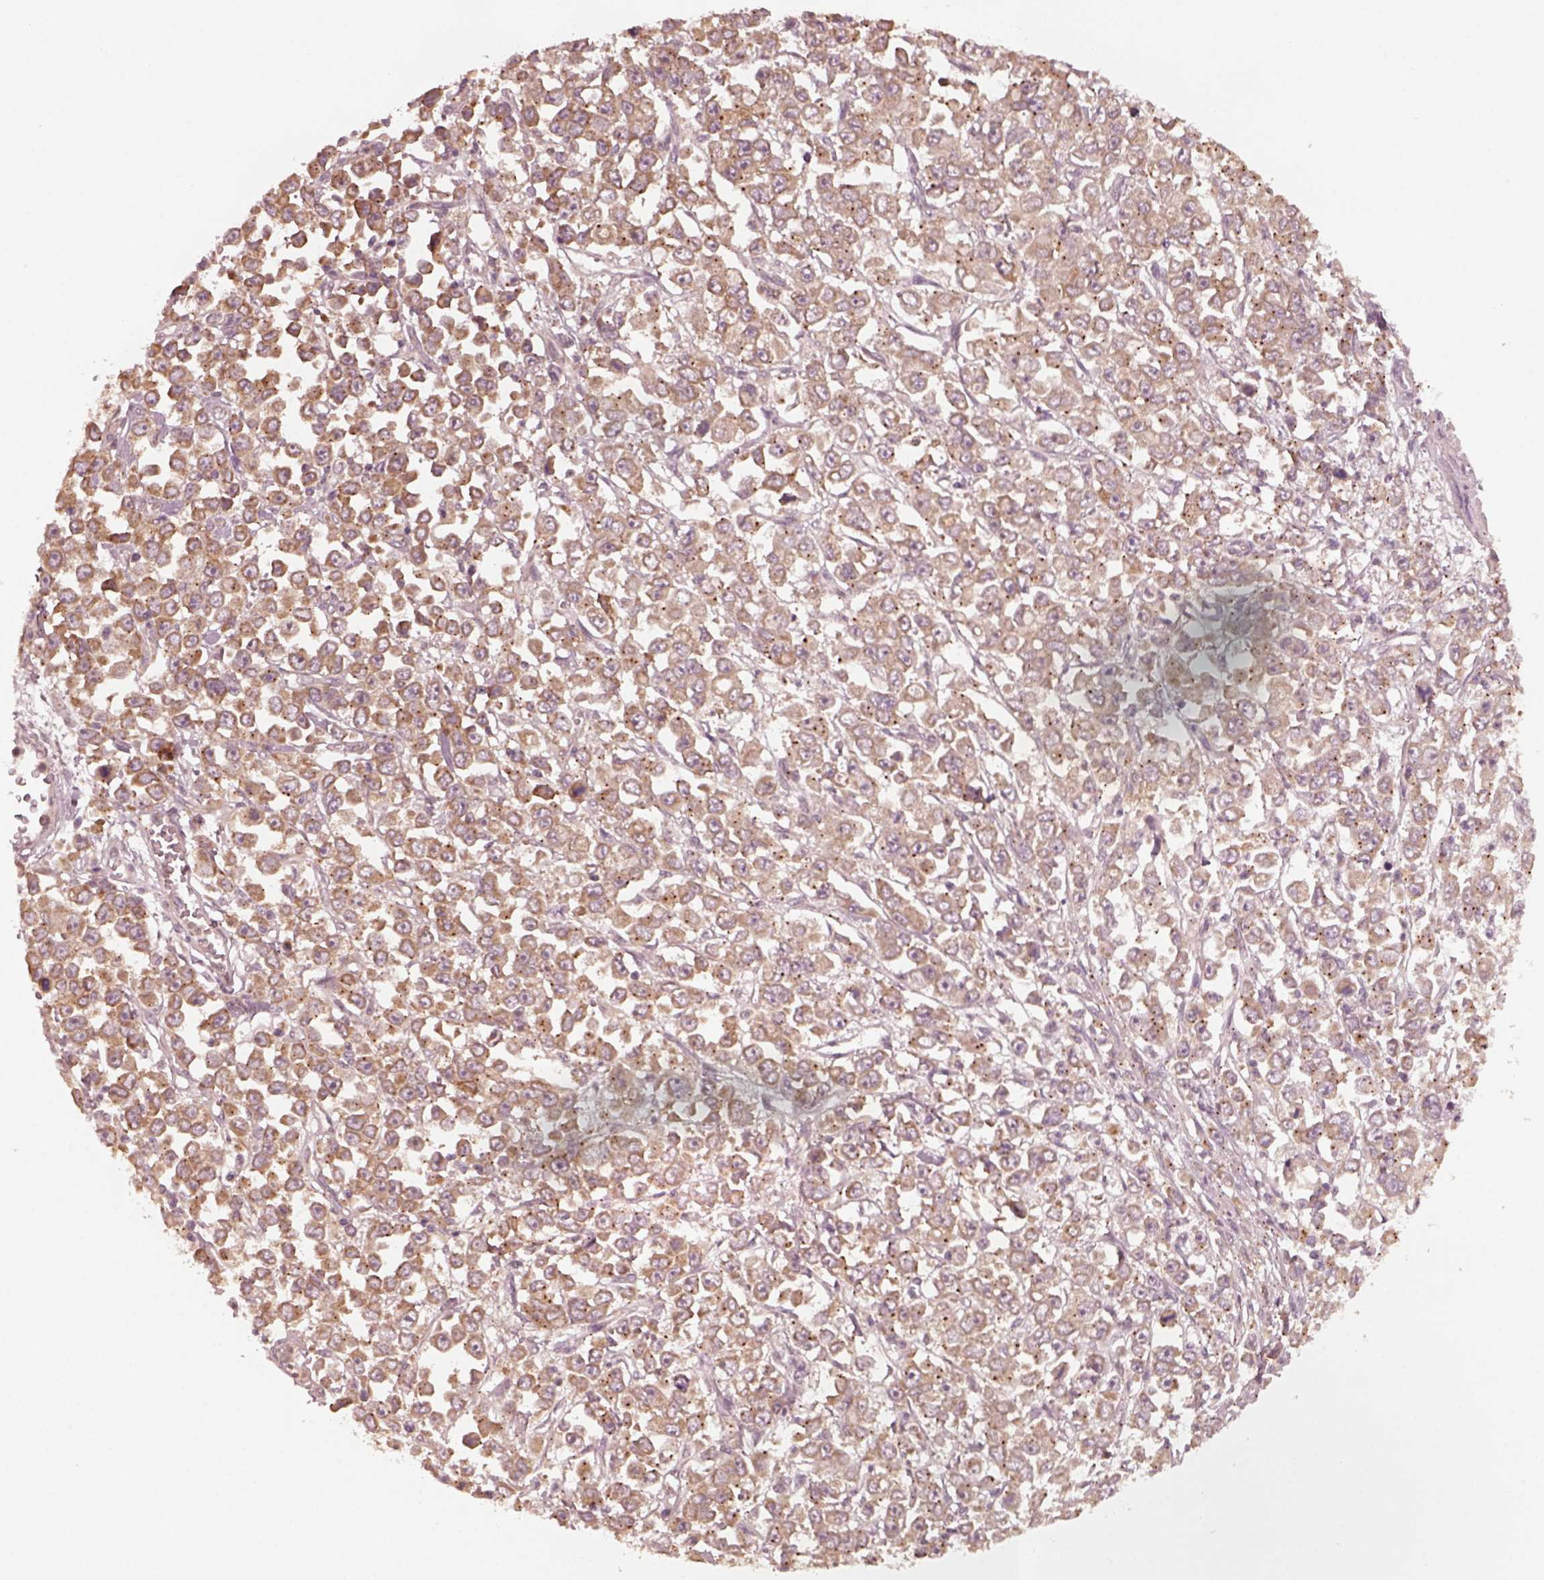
{"staining": {"intensity": "weak", "quantity": ">75%", "location": "cytoplasmic/membranous"}, "tissue": "stomach cancer", "cell_type": "Tumor cells", "image_type": "cancer", "snomed": [{"axis": "morphology", "description": "Adenocarcinoma, NOS"}, {"axis": "topography", "description": "Stomach, upper"}], "caption": "Immunohistochemistry (IHC) of adenocarcinoma (stomach) shows low levels of weak cytoplasmic/membranous staining in about >75% of tumor cells. (Brightfield microscopy of DAB IHC at high magnification).", "gene": "FAF2", "patient": {"sex": "male", "age": 70}}